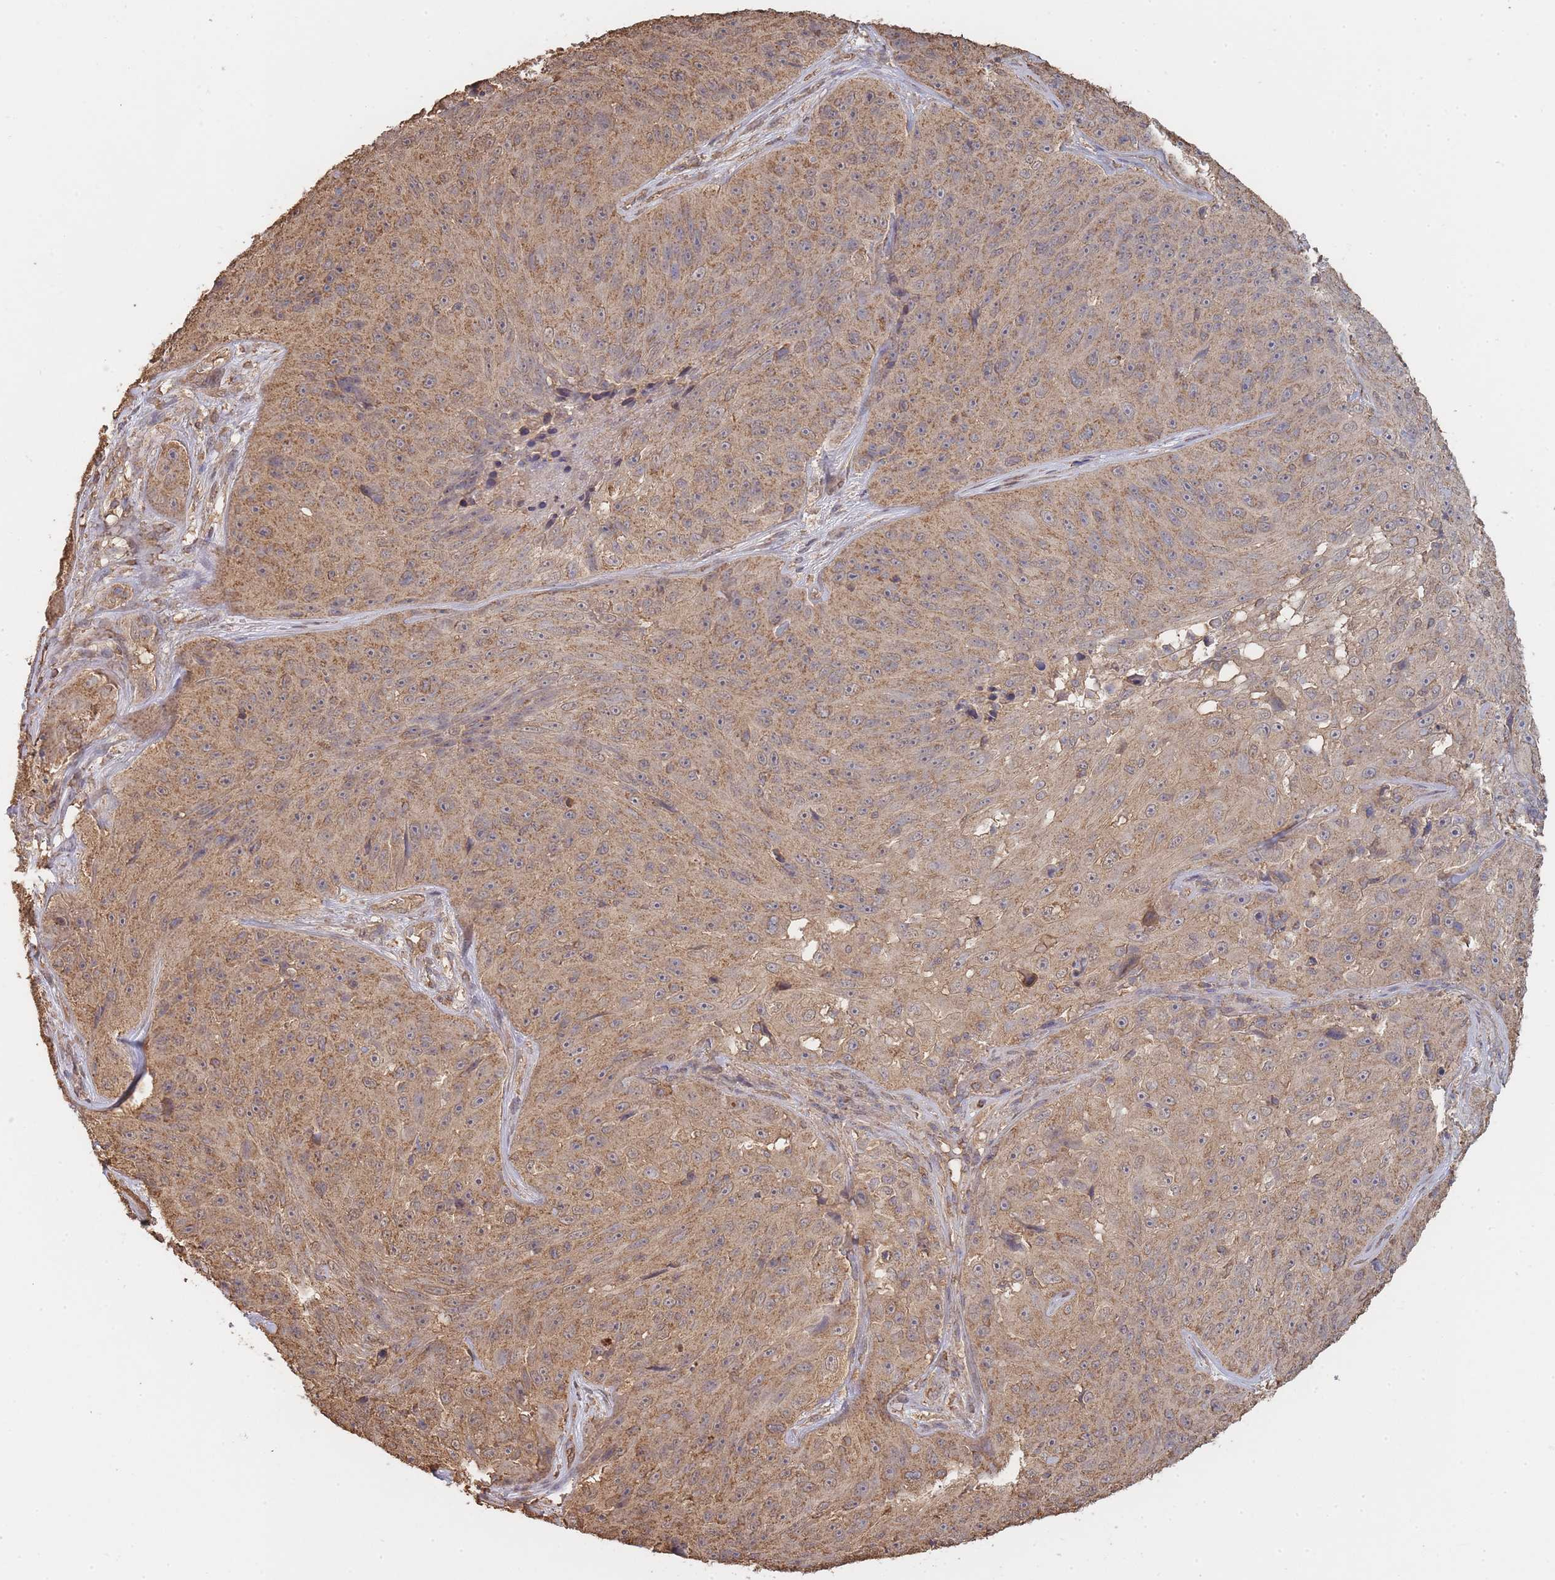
{"staining": {"intensity": "moderate", "quantity": ">75%", "location": "cytoplasmic/membranous"}, "tissue": "skin cancer", "cell_type": "Tumor cells", "image_type": "cancer", "snomed": [{"axis": "morphology", "description": "Squamous cell carcinoma, NOS"}, {"axis": "topography", "description": "Skin"}], "caption": "IHC of human squamous cell carcinoma (skin) reveals medium levels of moderate cytoplasmic/membranous expression in about >75% of tumor cells. (DAB = brown stain, brightfield microscopy at high magnification).", "gene": "METRN", "patient": {"sex": "female", "age": 87}}